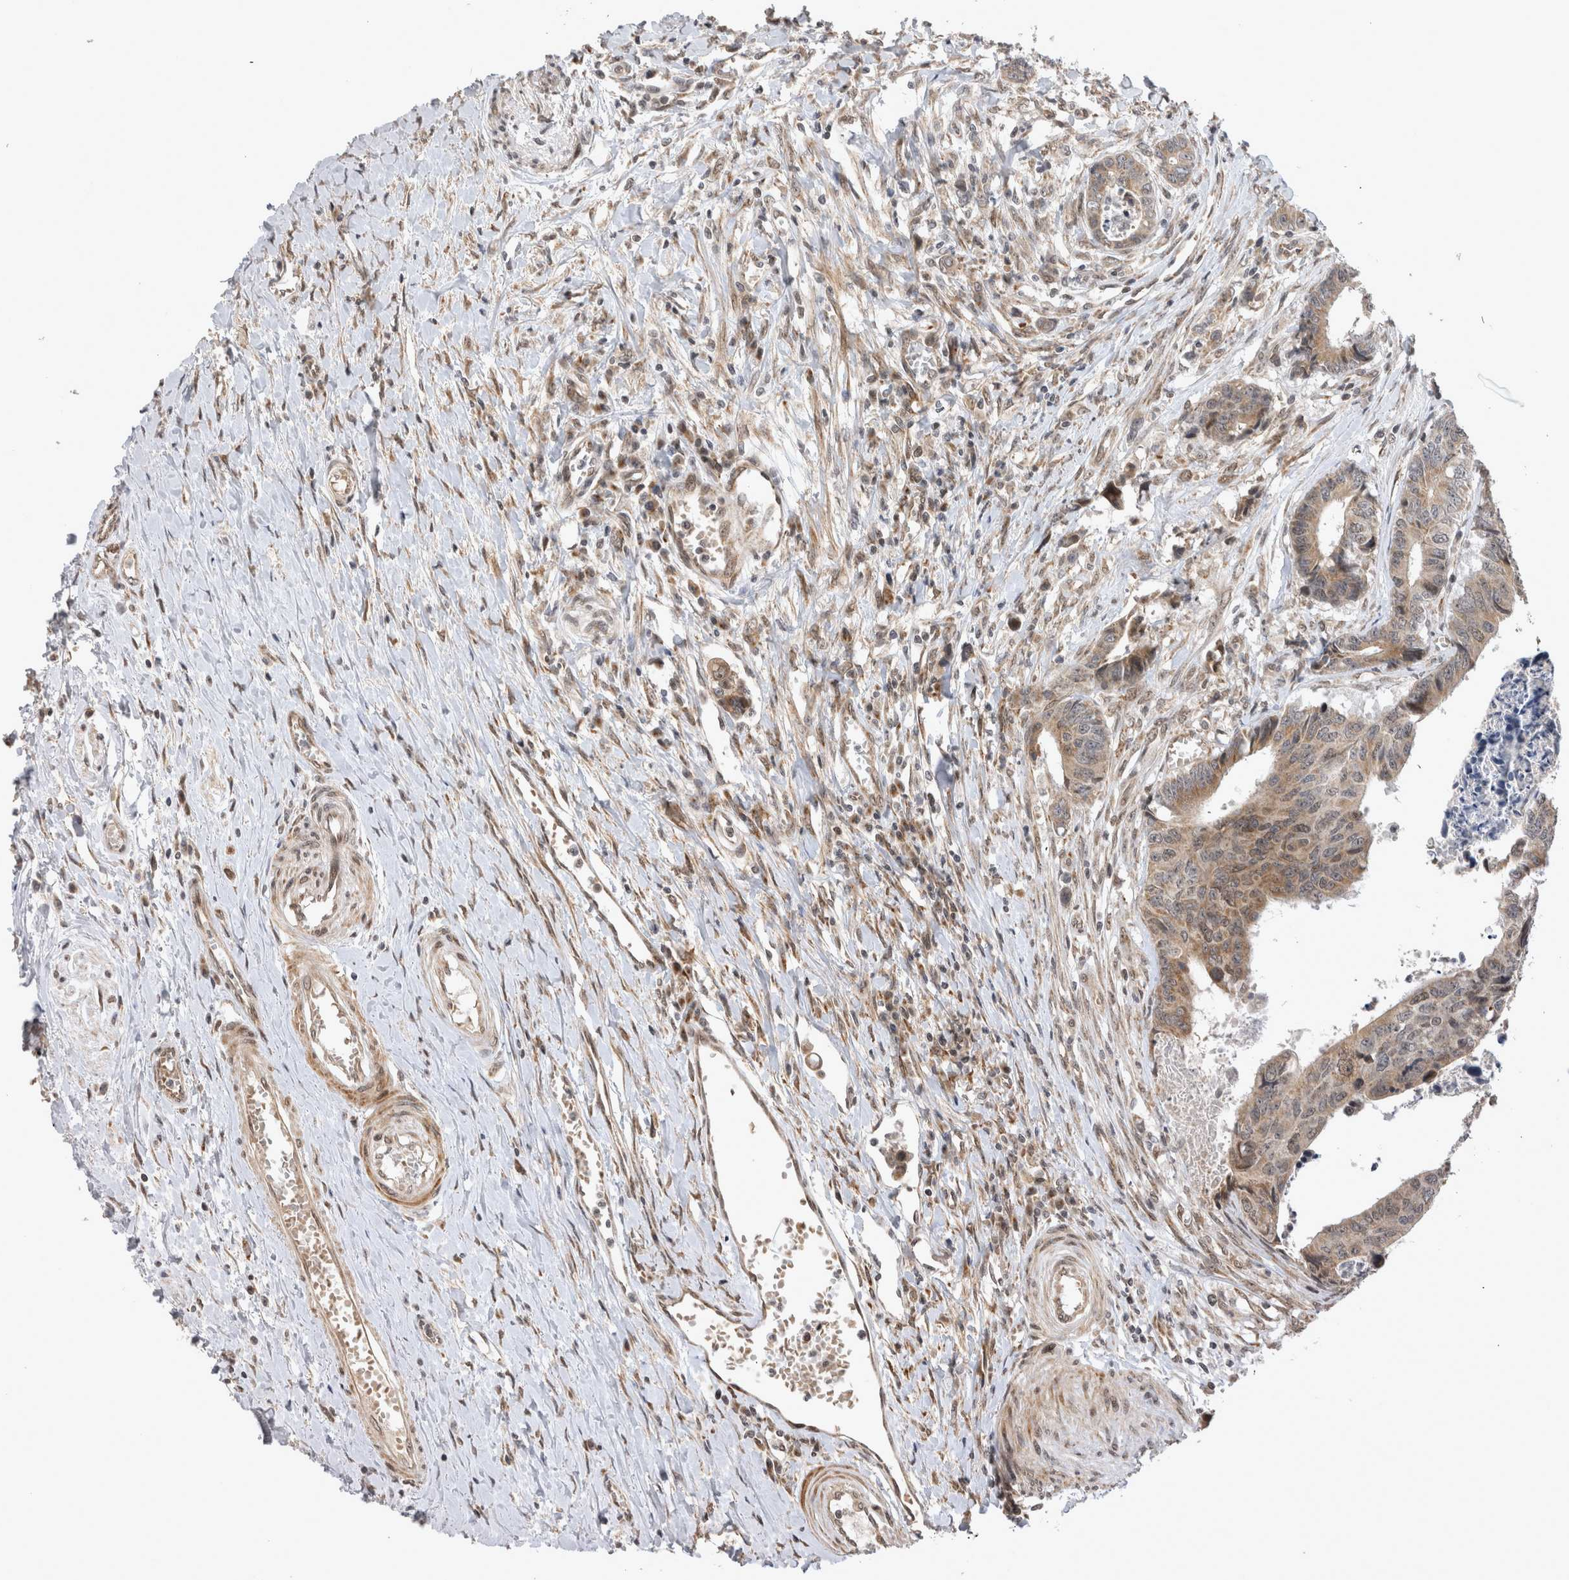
{"staining": {"intensity": "weak", "quantity": ">75%", "location": "cytoplasmic/membranous,nuclear"}, "tissue": "colorectal cancer", "cell_type": "Tumor cells", "image_type": "cancer", "snomed": [{"axis": "morphology", "description": "Adenocarcinoma, NOS"}, {"axis": "topography", "description": "Rectum"}], "caption": "A photomicrograph showing weak cytoplasmic/membranous and nuclear staining in about >75% of tumor cells in colorectal cancer (adenocarcinoma), as visualized by brown immunohistochemical staining.", "gene": "TMEM65", "patient": {"sex": "male", "age": 84}}